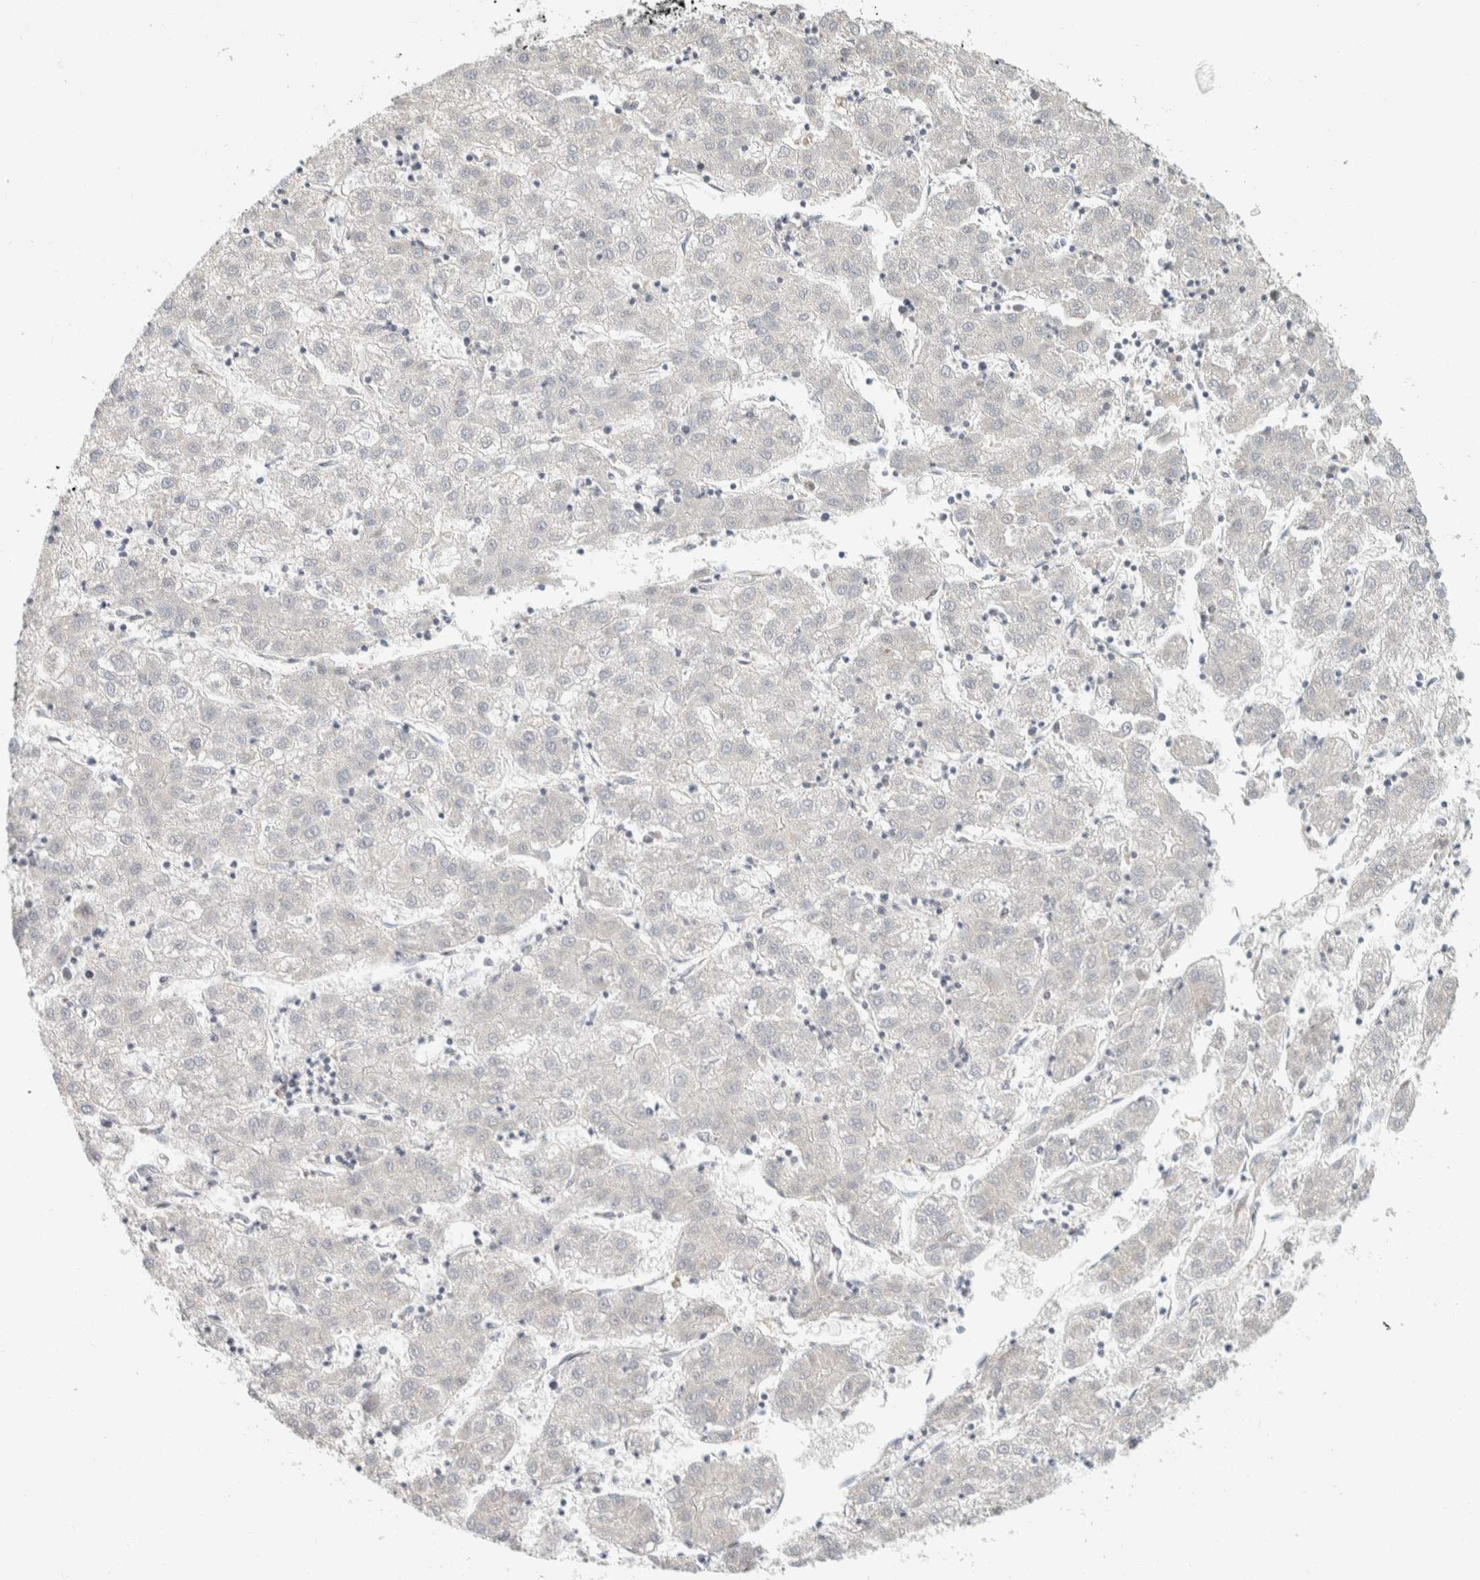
{"staining": {"intensity": "negative", "quantity": "none", "location": "none"}, "tissue": "liver cancer", "cell_type": "Tumor cells", "image_type": "cancer", "snomed": [{"axis": "morphology", "description": "Carcinoma, Hepatocellular, NOS"}, {"axis": "topography", "description": "Liver"}], "caption": "Photomicrograph shows no protein staining in tumor cells of hepatocellular carcinoma (liver) tissue.", "gene": "CDR2", "patient": {"sex": "male", "age": 72}}